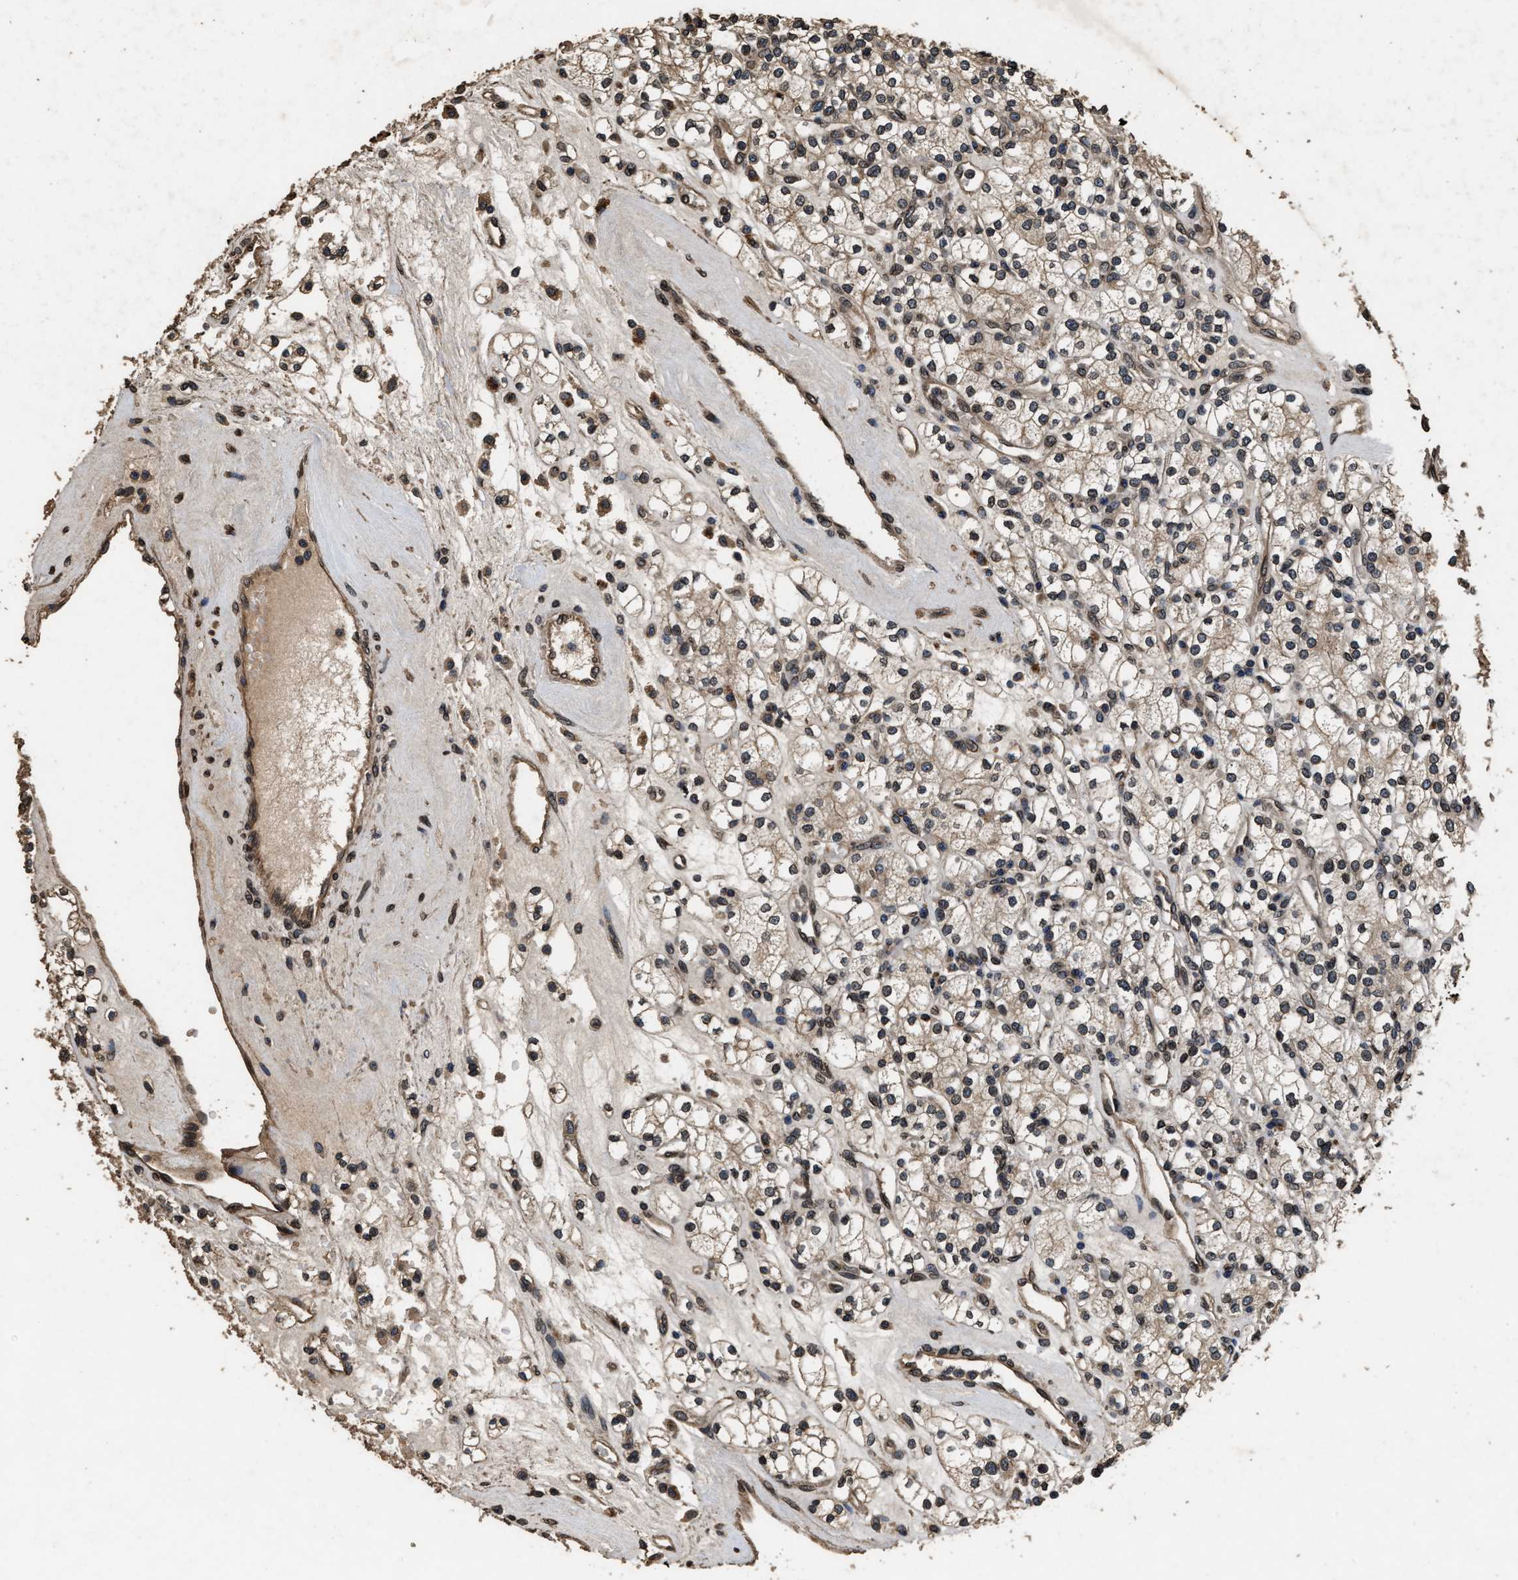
{"staining": {"intensity": "weak", "quantity": ">75%", "location": "cytoplasmic/membranous,nuclear"}, "tissue": "renal cancer", "cell_type": "Tumor cells", "image_type": "cancer", "snomed": [{"axis": "morphology", "description": "Adenocarcinoma, NOS"}, {"axis": "topography", "description": "Kidney"}], "caption": "There is low levels of weak cytoplasmic/membranous and nuclear staining in tumor cells of renal adenocarcinoma, as demonstrated by immunohistochemical staining (brown color).", "gene": "ACCS", "patient": {"sex": "male", "age": 77}}